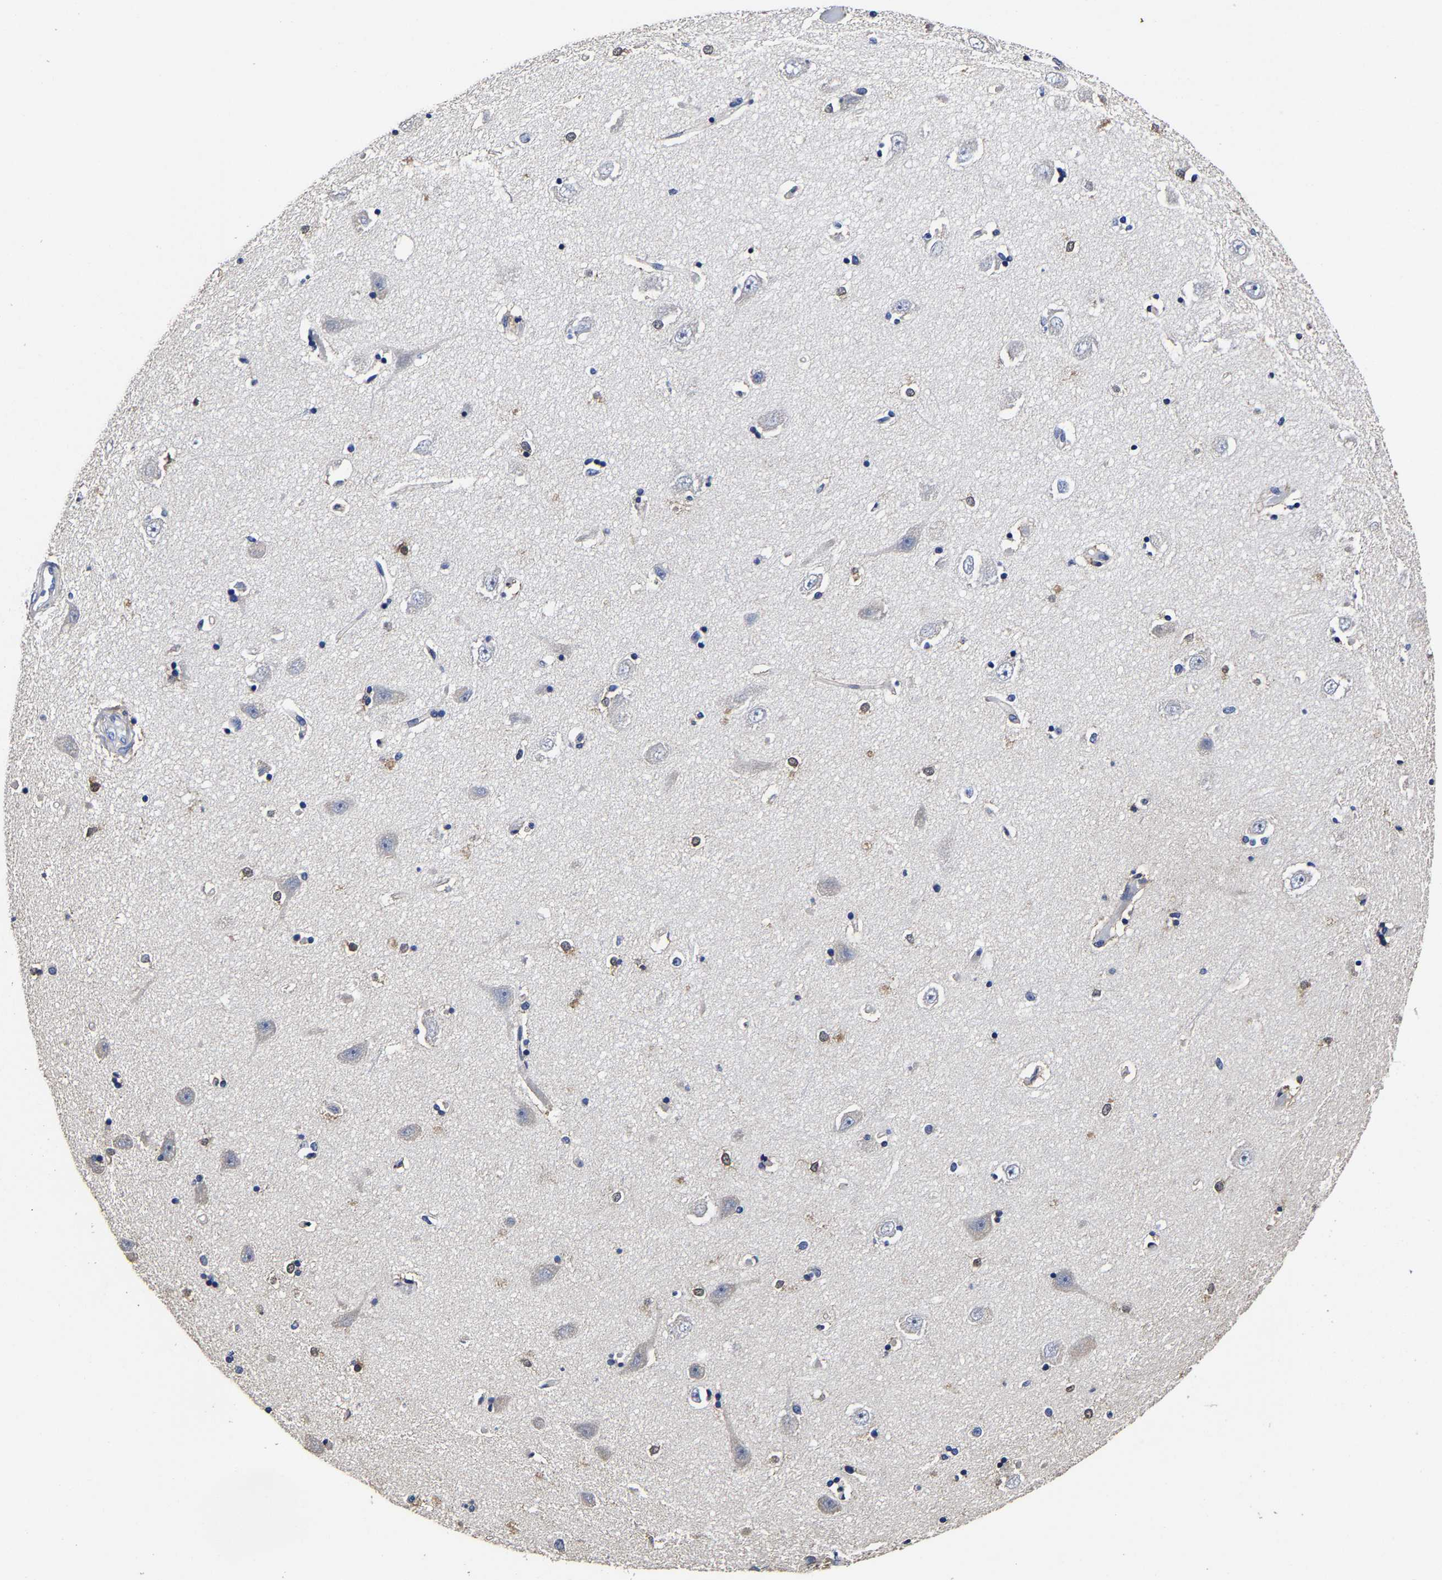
{"staining": {"intensity": "moderate", "quantity": "<25%", "location": "cytoplasmic/membranous"}, "tissue": "hippocampus", "cell_type": "Glial cells", "image_type": "normal", "snomed": [{"axis": "morphology", "description": "Normal tissue, NOS"}, {"axis": "topography", "description": "Hippocampus"}], "caption": "Unremarkable hippocampus was stained to show a protein in brown. There is low levels of moderate cytoplasmic/membranous expression in approximately <25% of glial cells.", "gene": "AASS", "patient": {"sex": "male", "age": 45}}